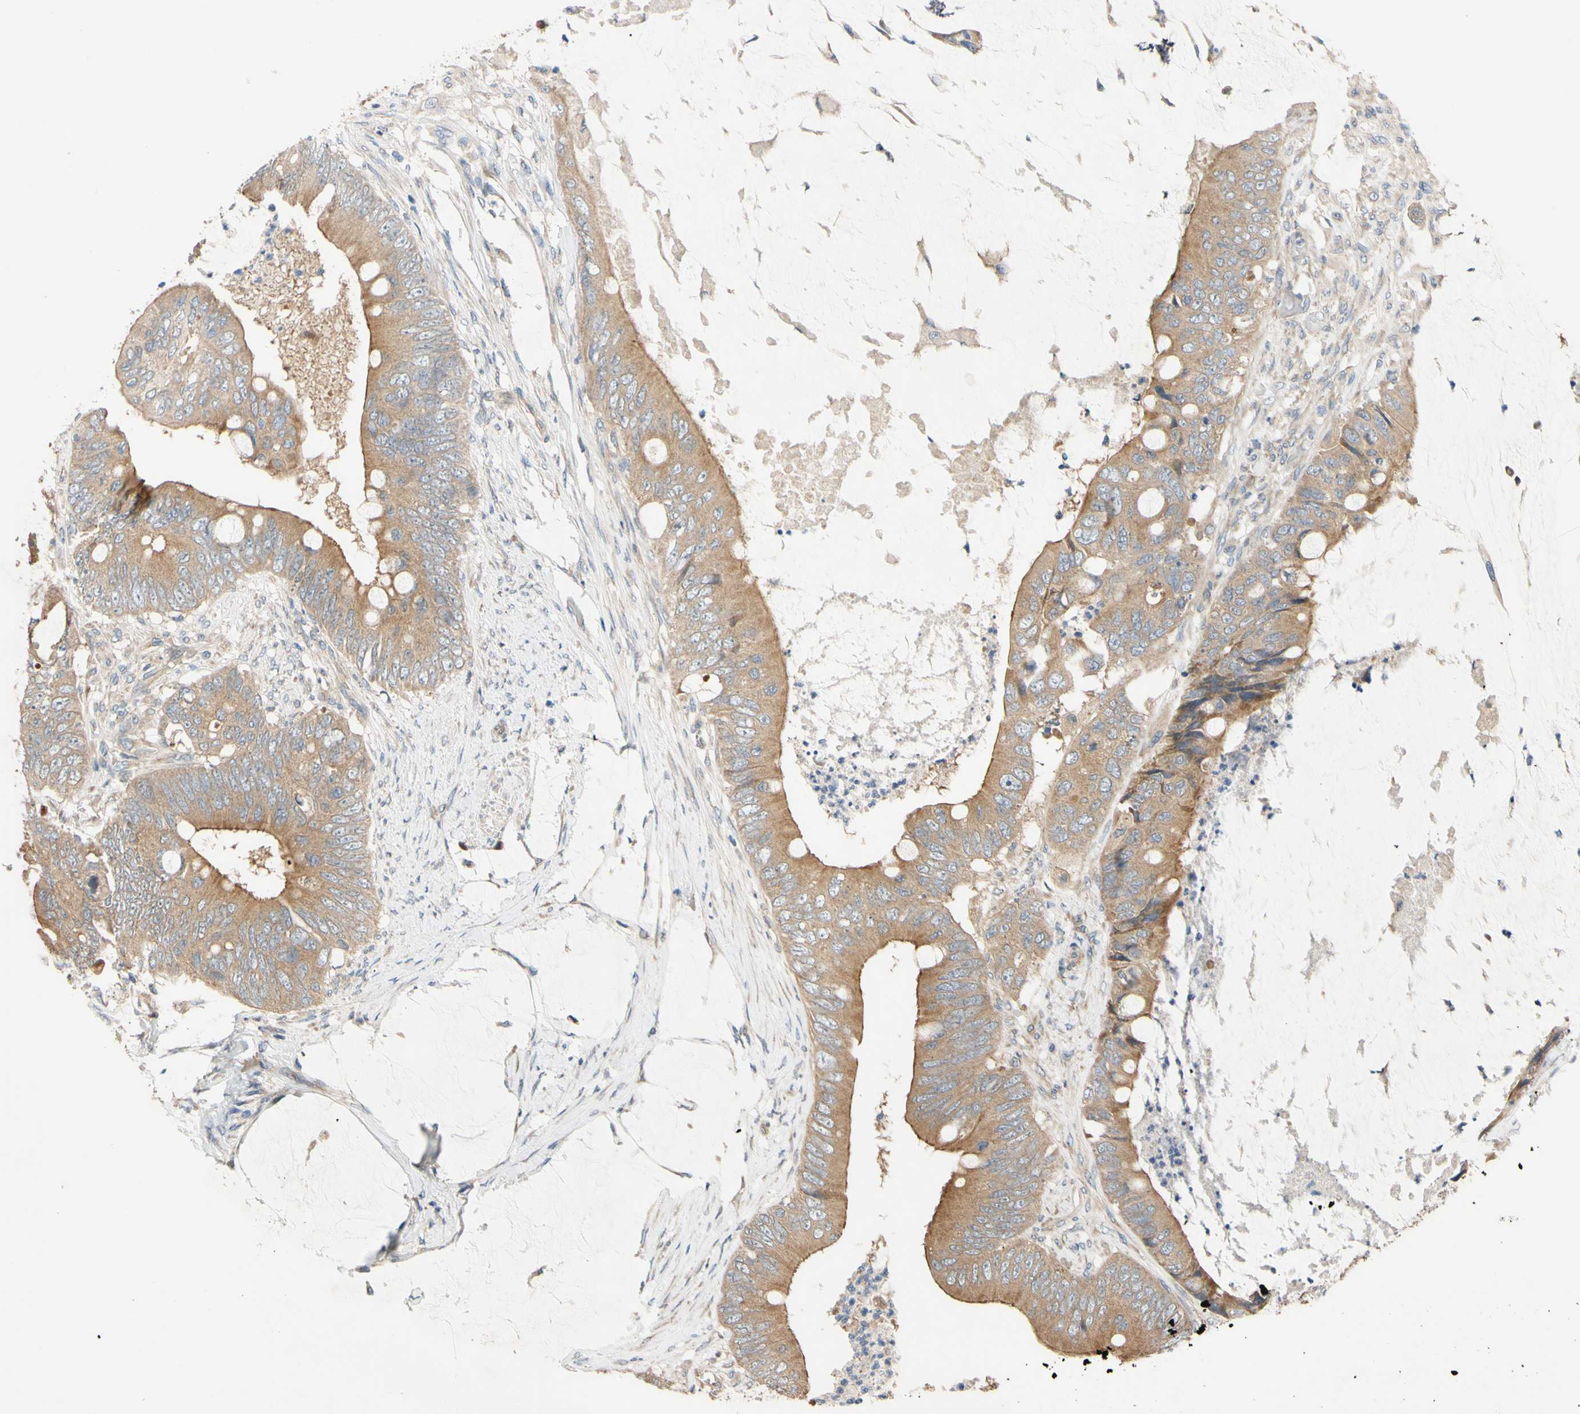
{"staining": {"intensity": "moderate", "quantity": ">75%", "location": "cytoplasmic/membranous"}, "tissue": "colorectal cancer", "cell_type": "Tumor cells", "image_type": "cancer", "snomed": [{"axis": "morphology", "description": "Adenocarcinoma, NOS"}, {"axis": "topography", "description": "Rectum"}], "caption": "Moderate cytoplasmic/membranous staining is seen in about >75% of tumor cells in colorectal adenocarcinoma.", "gene": "MBTPS2", "patient": {"sex": "female", "age": 77}}